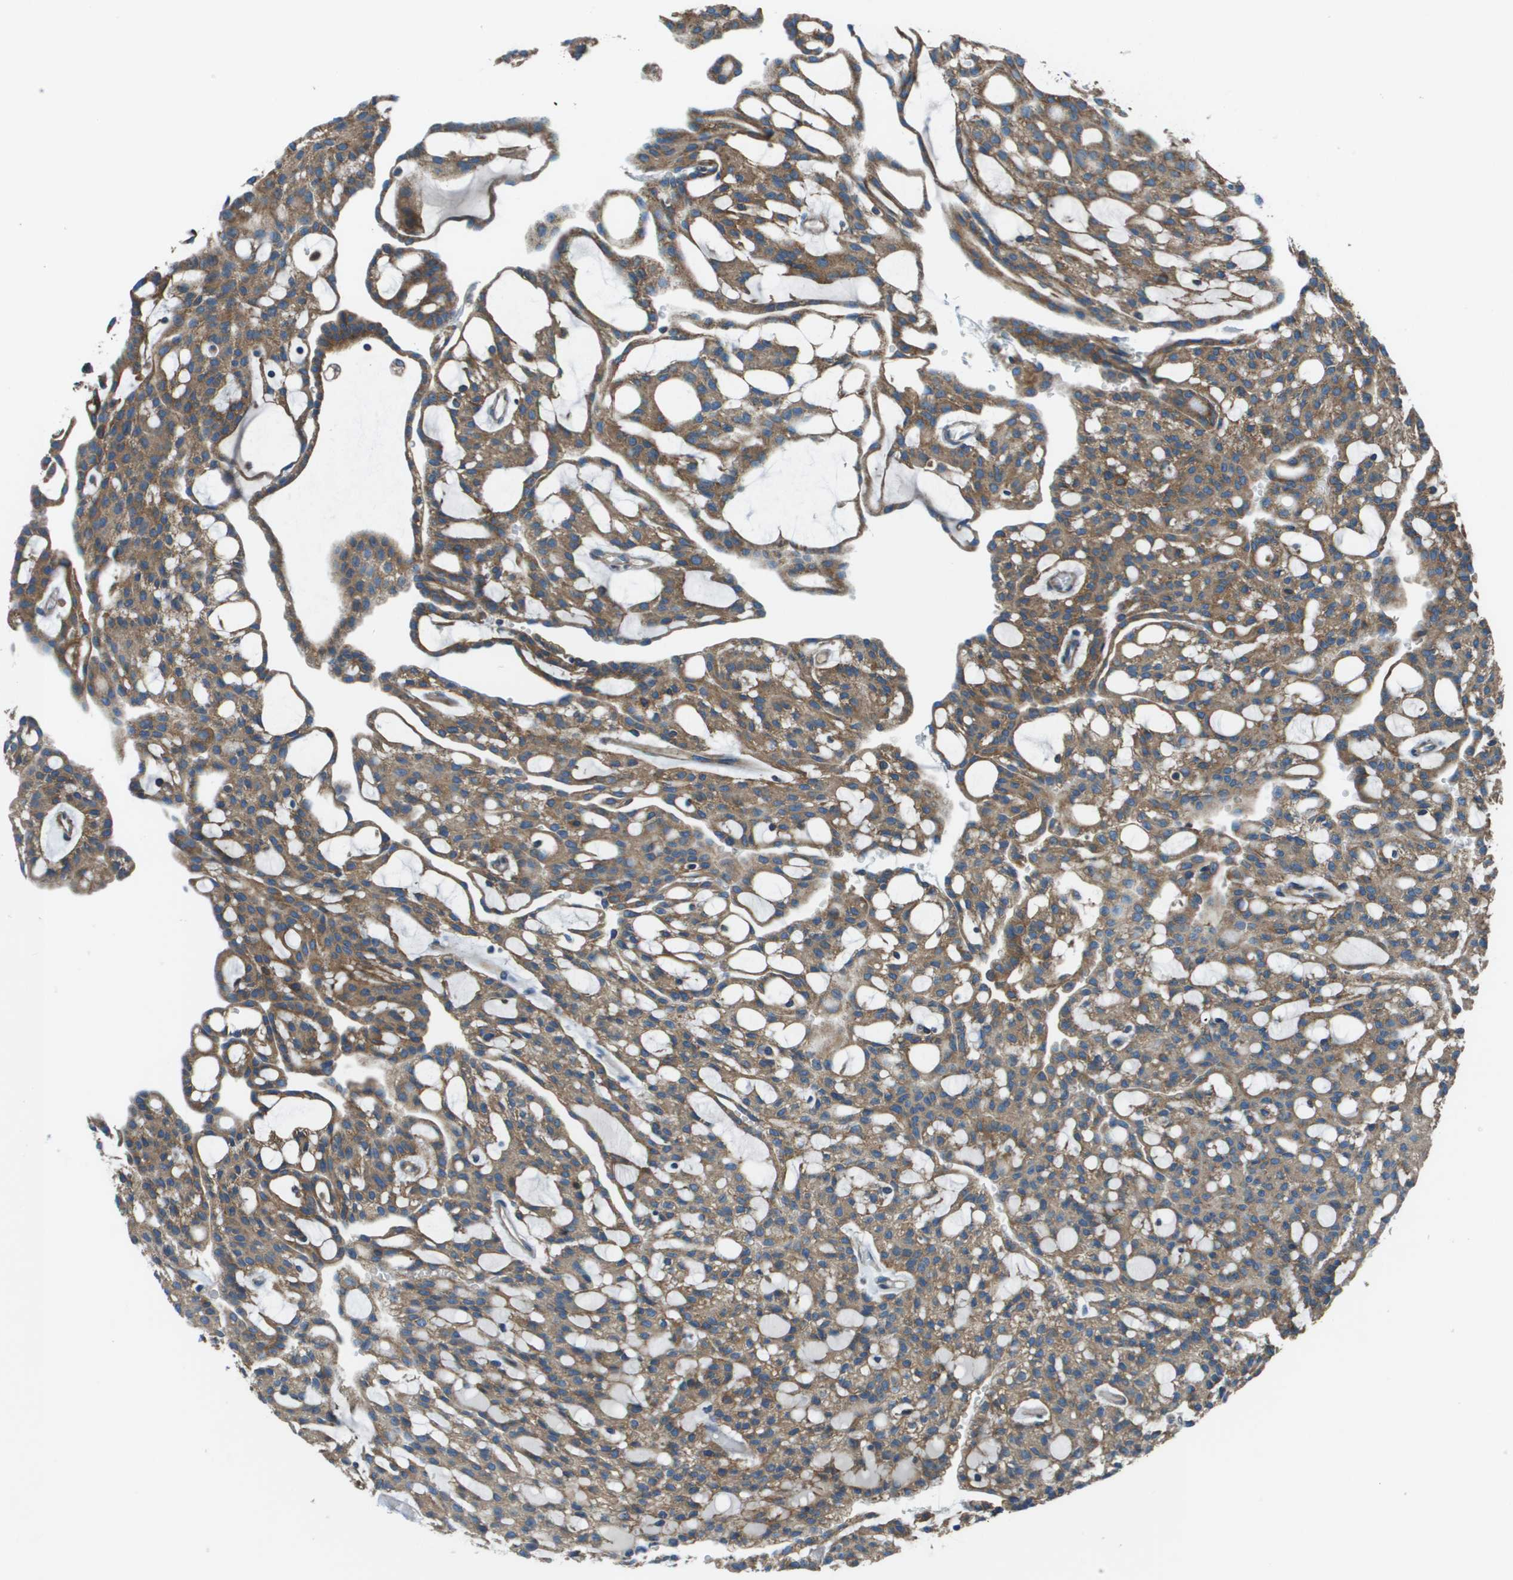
{"staining": {"intensity": "moderate", "quantity": ">75%", "location": "cytoplasmic/membranous"}, "tissue": "renal cancer", "cell_type": "Tumor cells", "image_type": "cancer", "snomed": [{"axis": "morphology", "description": "Adenocarcinoma, NOS"}, {"axis": "topography", "description": "Kidney"}], "caption": "IHC micrograph of renal cancer (adenocarcinoma) stained for a protein (brown), which reveals medium levels of moderate cytoplasmic/membranous positivity in about >75% of tumor cells.", "gene": "TMEM51", "patient": {"sex": "male", "age": 63}}